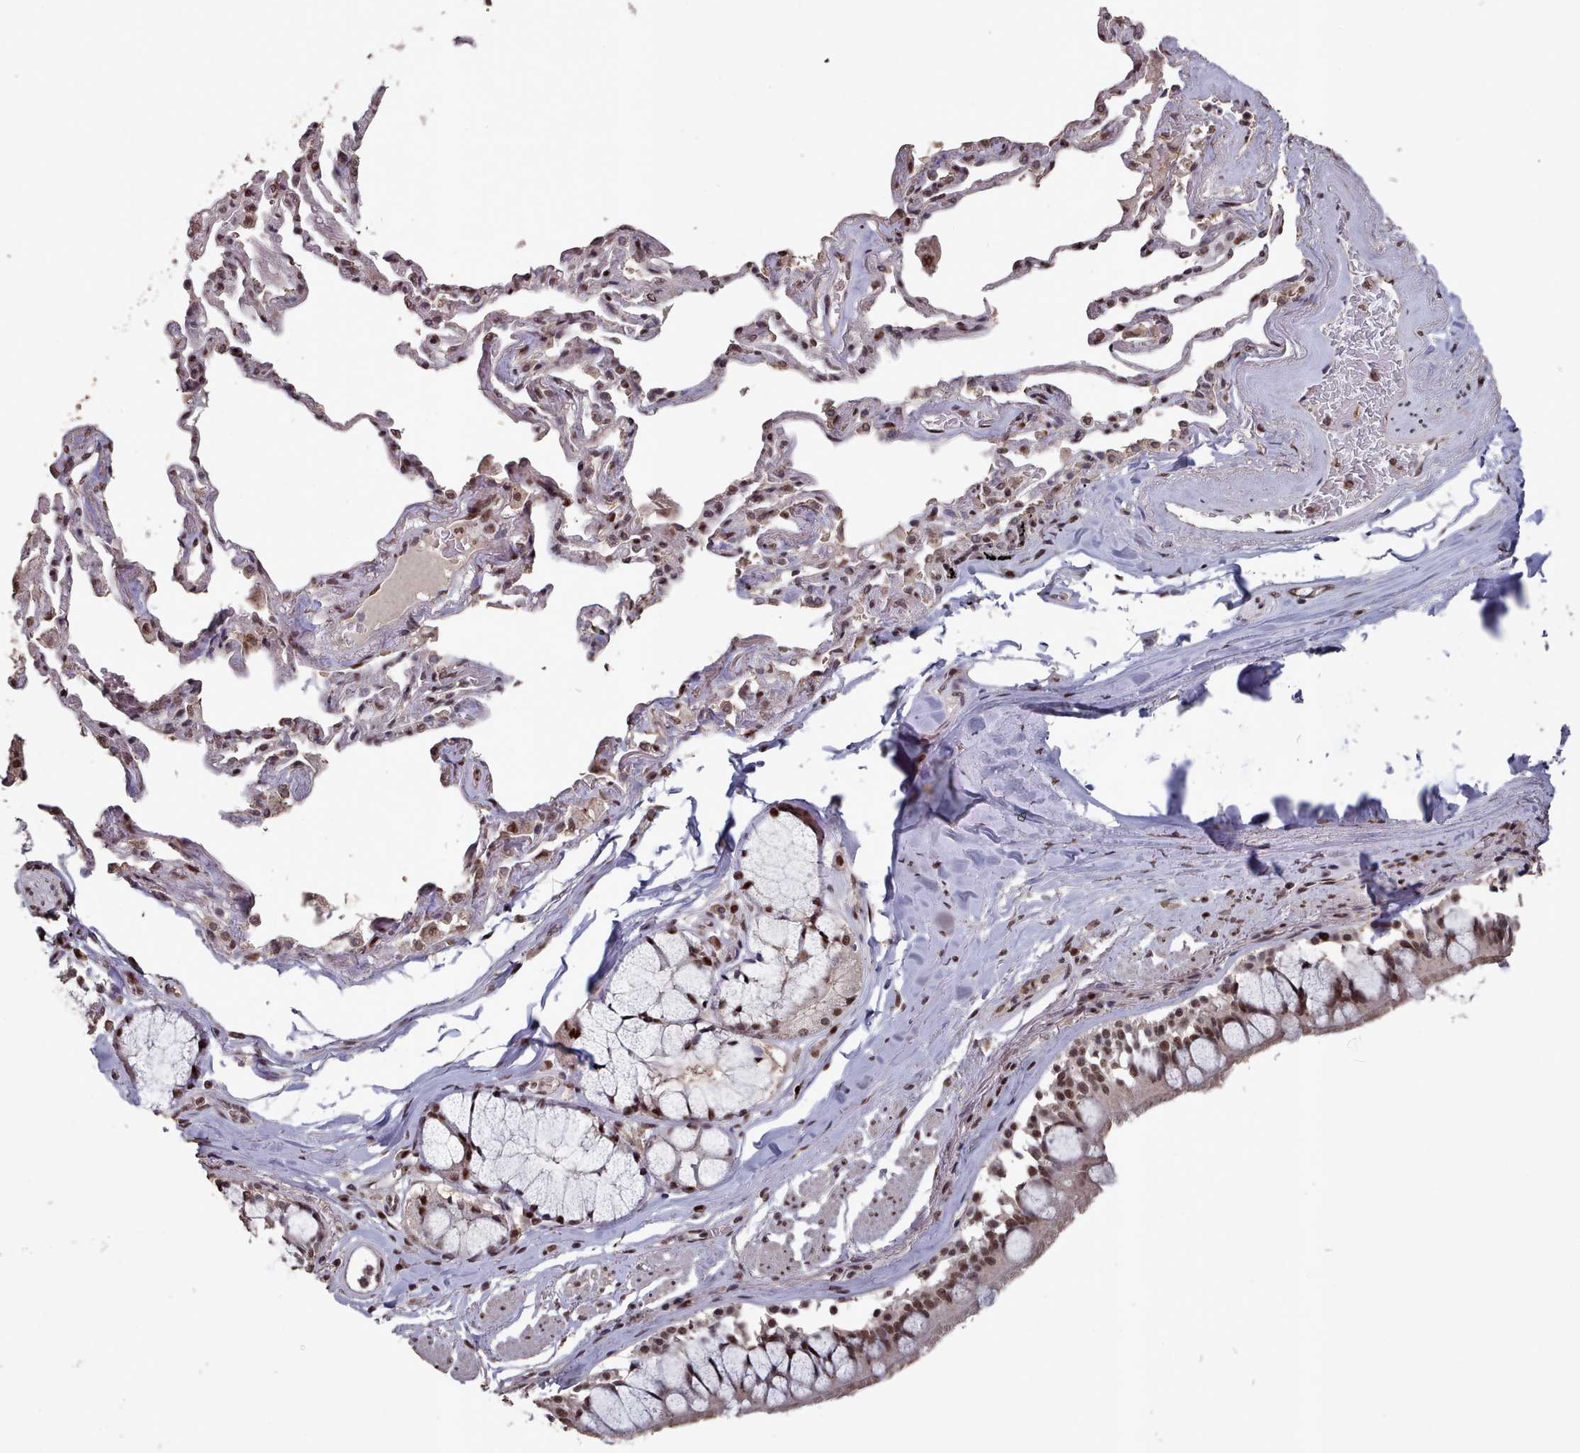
{"staining": {"intensity": "strong", "quantity": ">75%", "location": "cytoplasmic/membranous,nuclear"}, "tissue": "bronchus", "cell_type": "Respiratory epithelial cells", "image_type": "normal", "snomed": [{"axis": "morphology", "description": "Normal tissue, NOS"}, {"axis": "topography", "description": "Bronchus"}], "caption": "An image showing strong cytoplasmic/membranous,nuclear expression in about >75% of respiratory epithelial cells in normal bronchus, as visualized by brown immunohistochemical staining.", "gene": "PNRC2", "patient": {"sex": "male", "age": 65}}